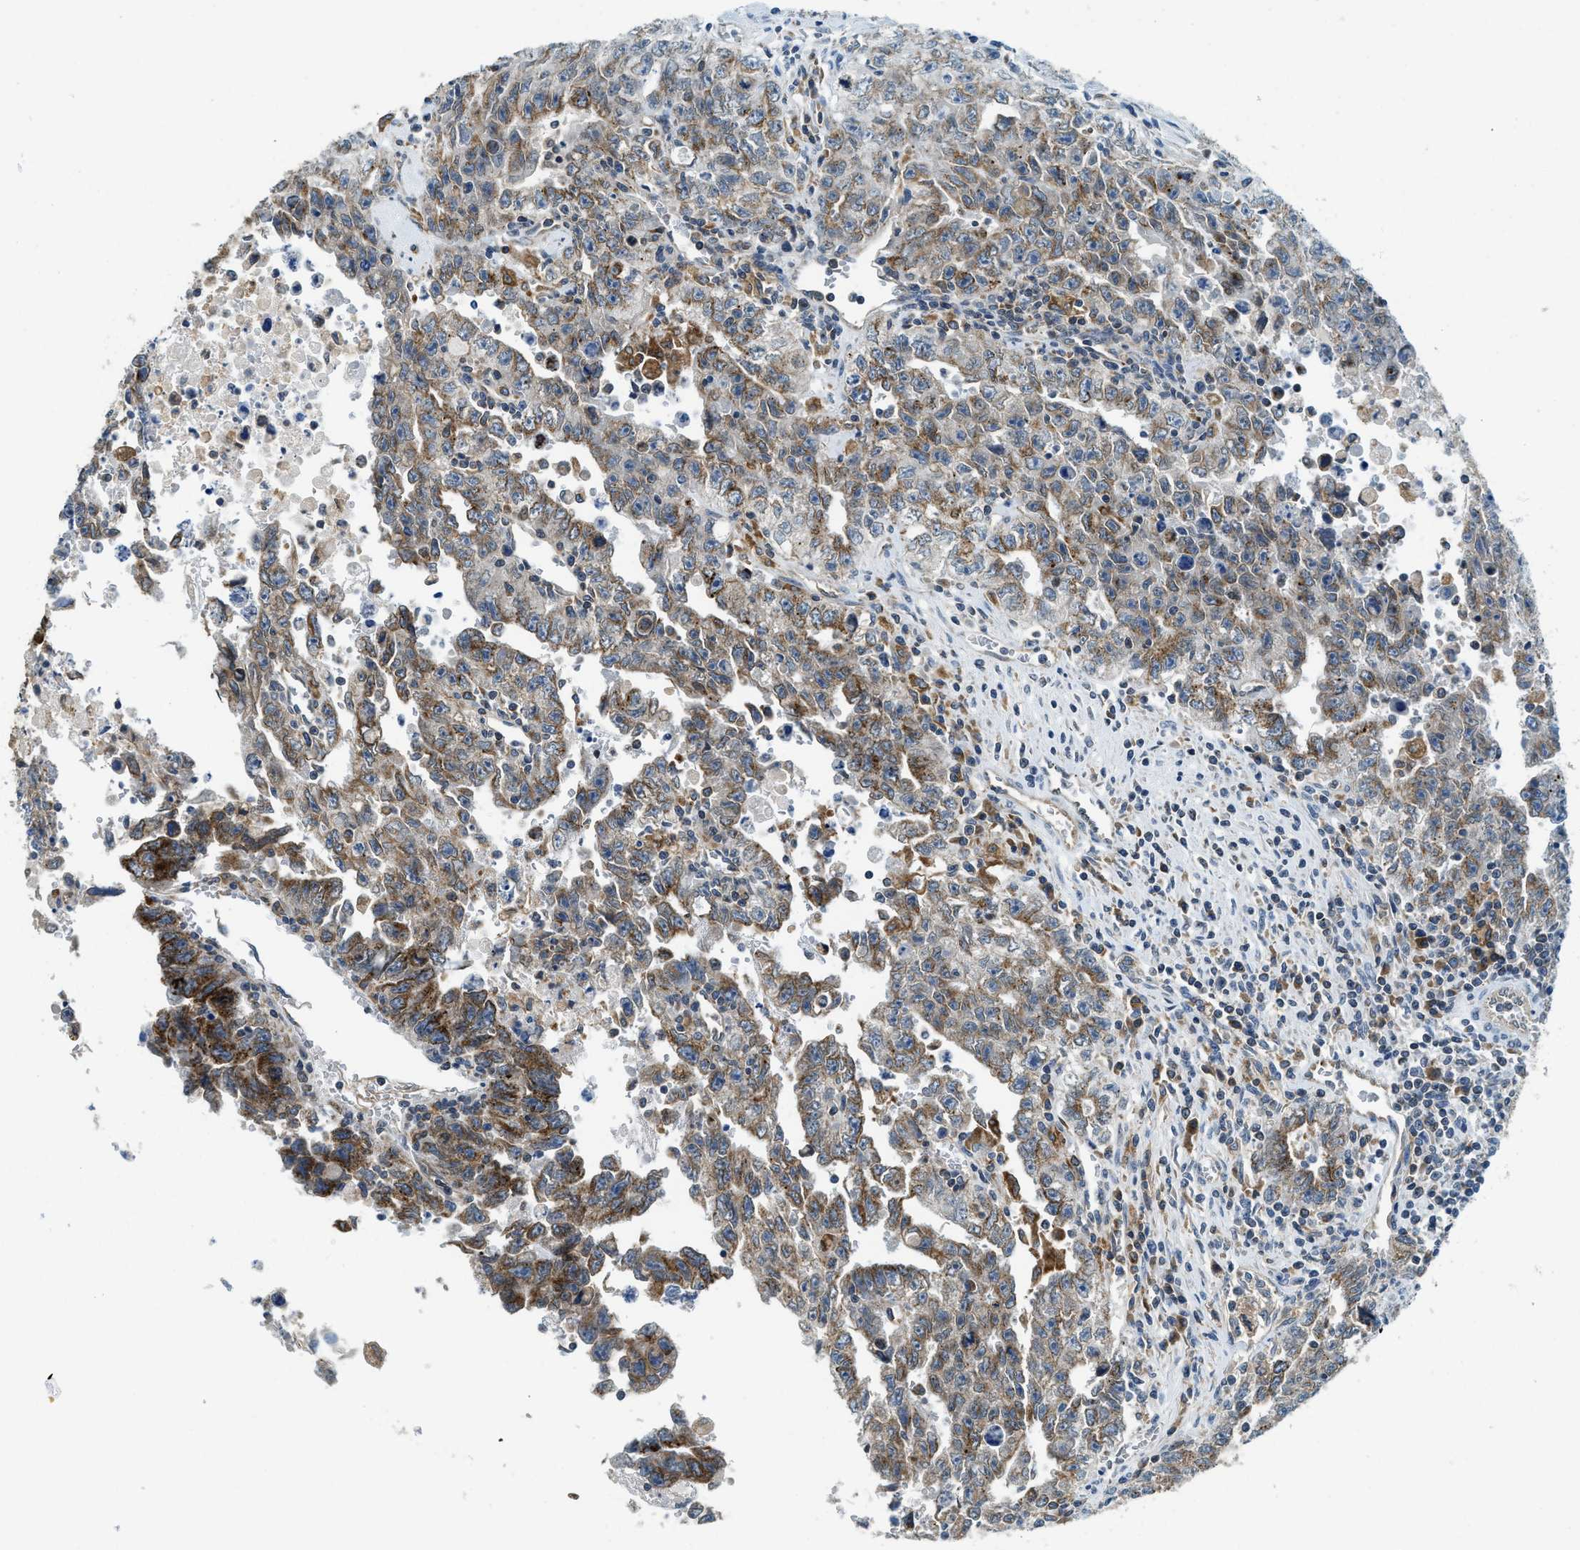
{"staining": {"intensity": "moderate", "quantity": ">75%", "location": "cytoplasmic/membranous"}, "tissue": "testis cancer", "cell_type": "Tumor cells", "image_type": "cancer", "snomed": [{"axis": "morphology", "description": "Carcinoma, Embryonal, NOS"}, {"axis": "topography", "description": "Testis"}], "caption": "Immunohistochemical staining of human embryonal carcinoma (testis) displays moderate cytoplasmic/membranous protein staining in about >75% of tumor cells. (brown staining indicates protein expression, while blue staining denotes nuclei).", "gene": "BCAP31", "patient": {"sex": "male", "age": 28}}